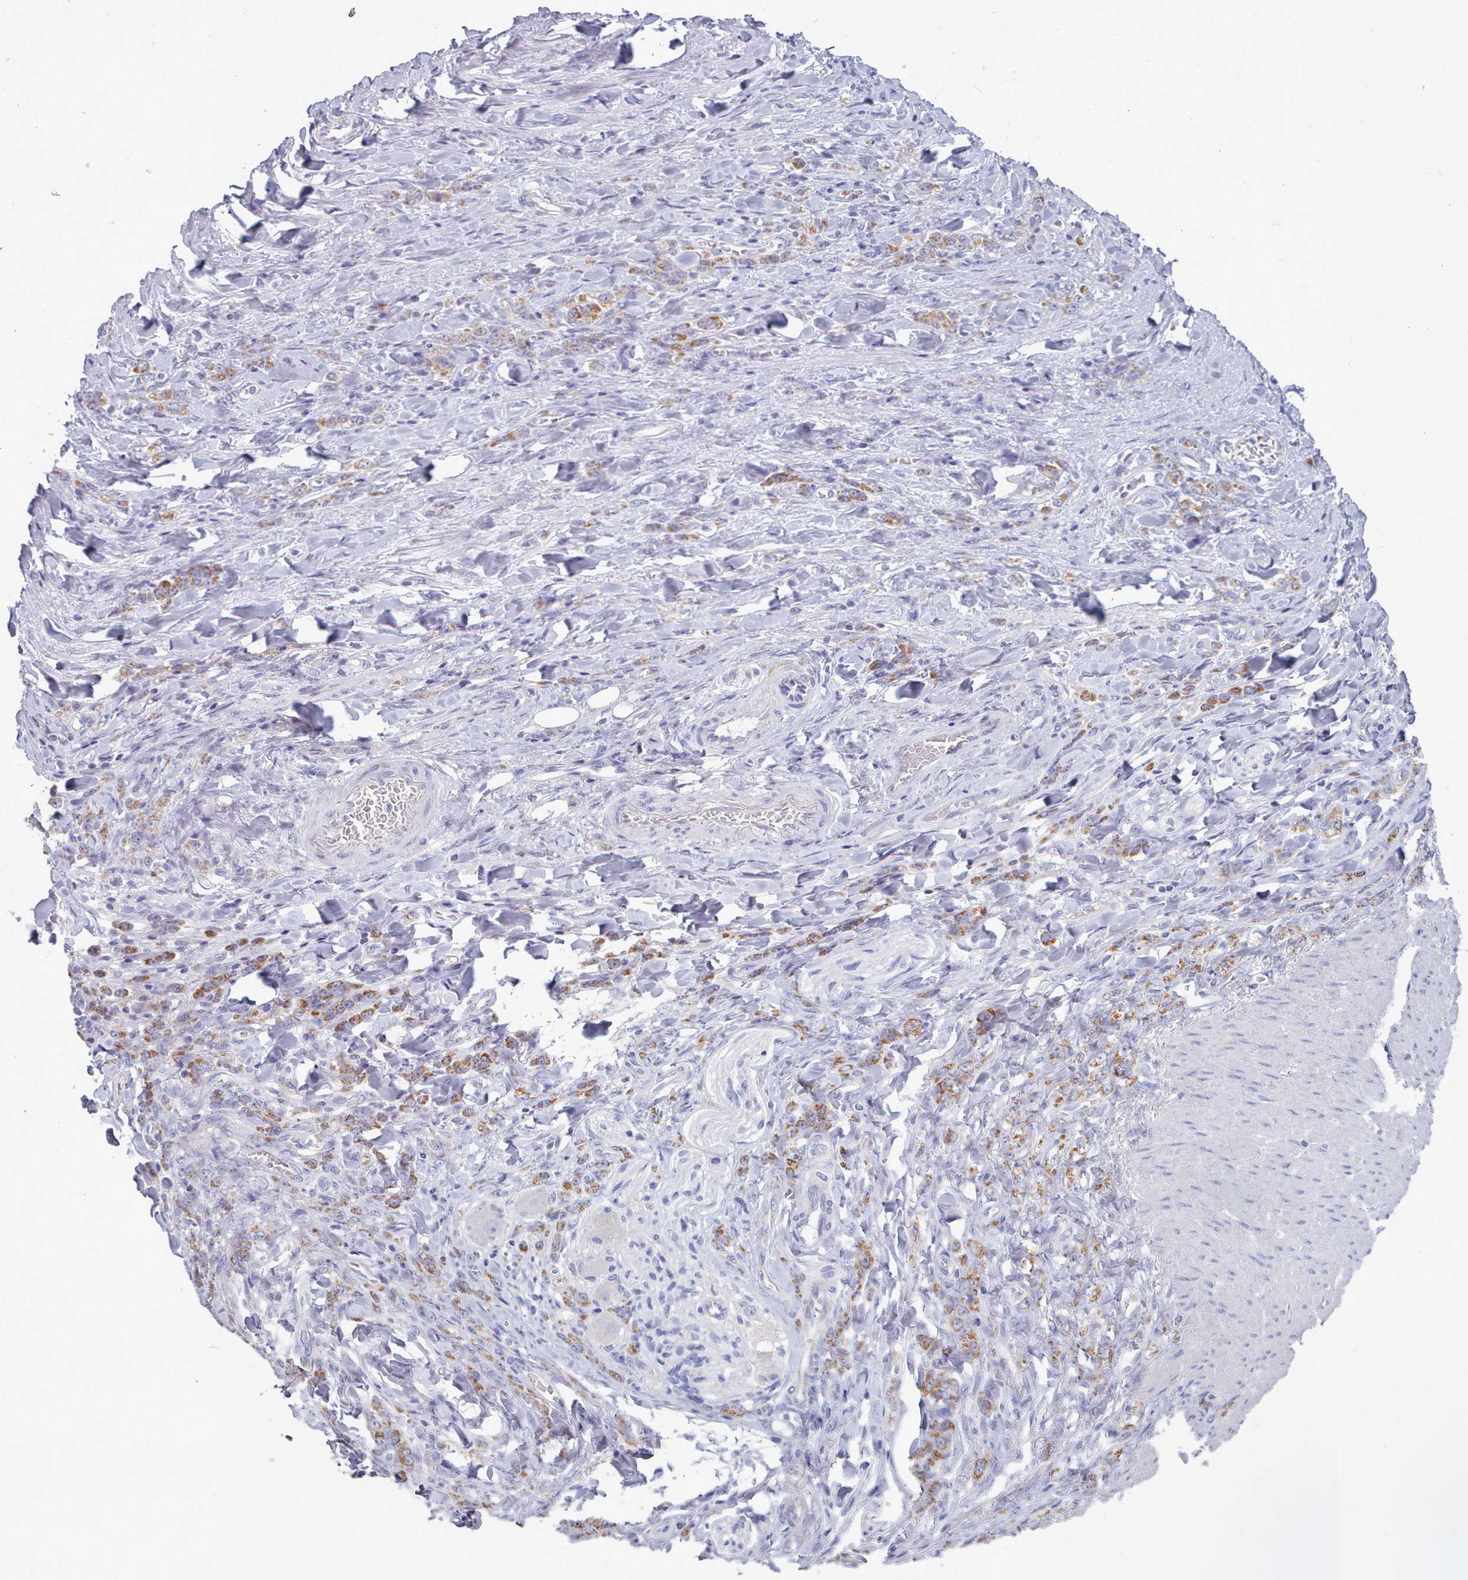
{"staining": {"intensity": "moderate", "quantity": ">75%", "location": "cytoplasmic/membranous"}, "tissue": "stomach cancer", "cell_type": "Tumor cells", "image_type": "cancer", "snomed": [{"axis": "morphology", "description": "Normal tissue, NOS"}, {"axis": "morphology", "description": "Adenocarcinoma, NOS"}, {"axis": "topography", "description": "Stomach"}], "caption": "Stomach adenocarcinoma stained with a brown dye displays moderate cytoplasmic/membranous positive staining in approximately >75% of tumor cells.", "gene": "HAO1", "patient": {"sex": "male", "age": 82}}